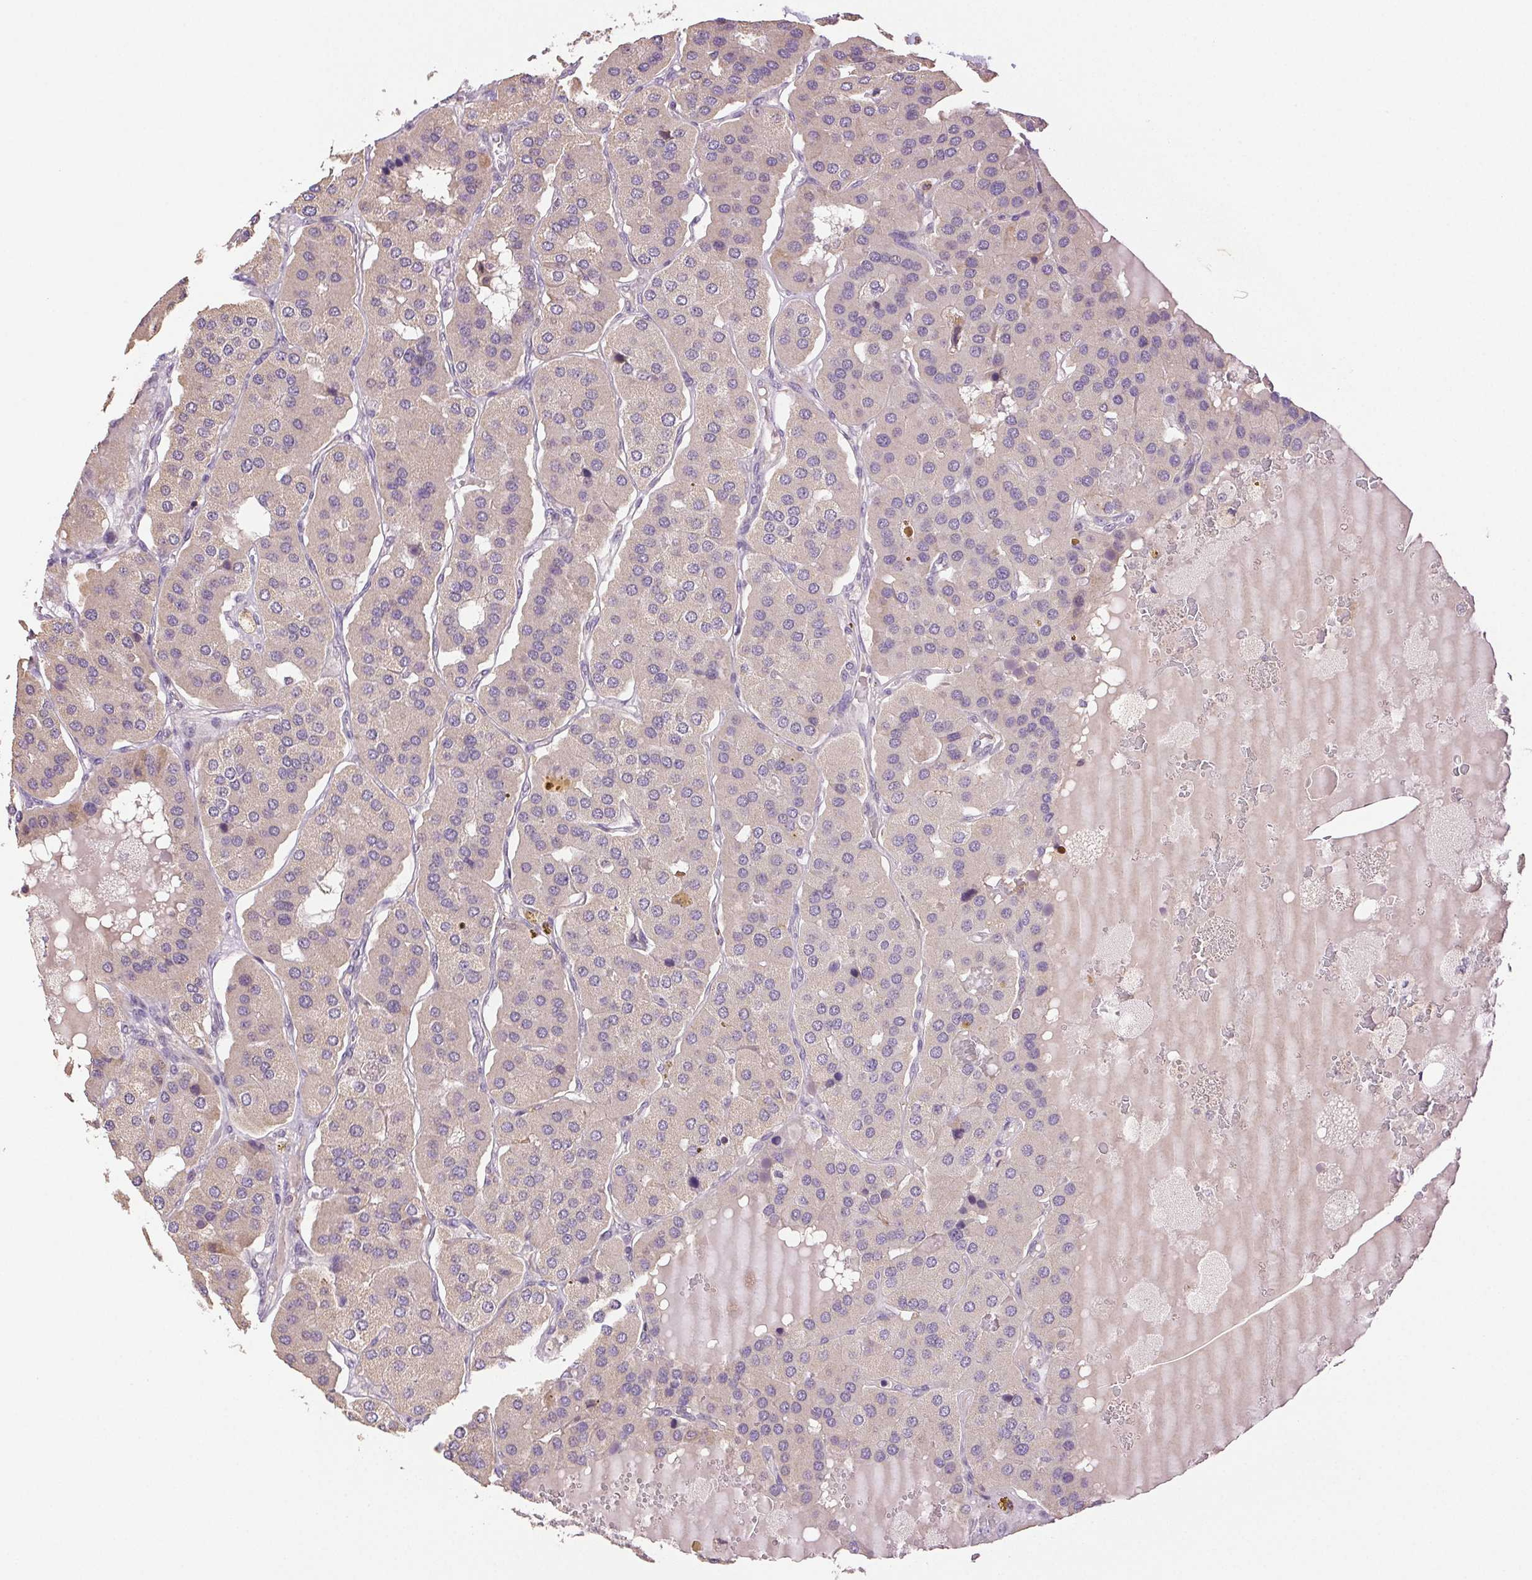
{"staining": {"intensity": "negative", "quantity": "none", "location": "none"}, "tissue": "parathyroid gland", "cell_type": "Glandular cells", "image_type": "normal", "snomed": [{"axis": "morphology", "description": "Normal tissue, NOS"}, {"axis": "morphology", "description": "Adenoma, NOS"}, {"axis": "topography", "description": "Parathyroid gland"}], "caption": "Glandular cells show no significant positivity in normal parathyroid gland. (DAB IHC visualized using brightfield microscopy, high magnification).", "gene": "TMEM253", "patient": {"sex": "female", "age": 86}}